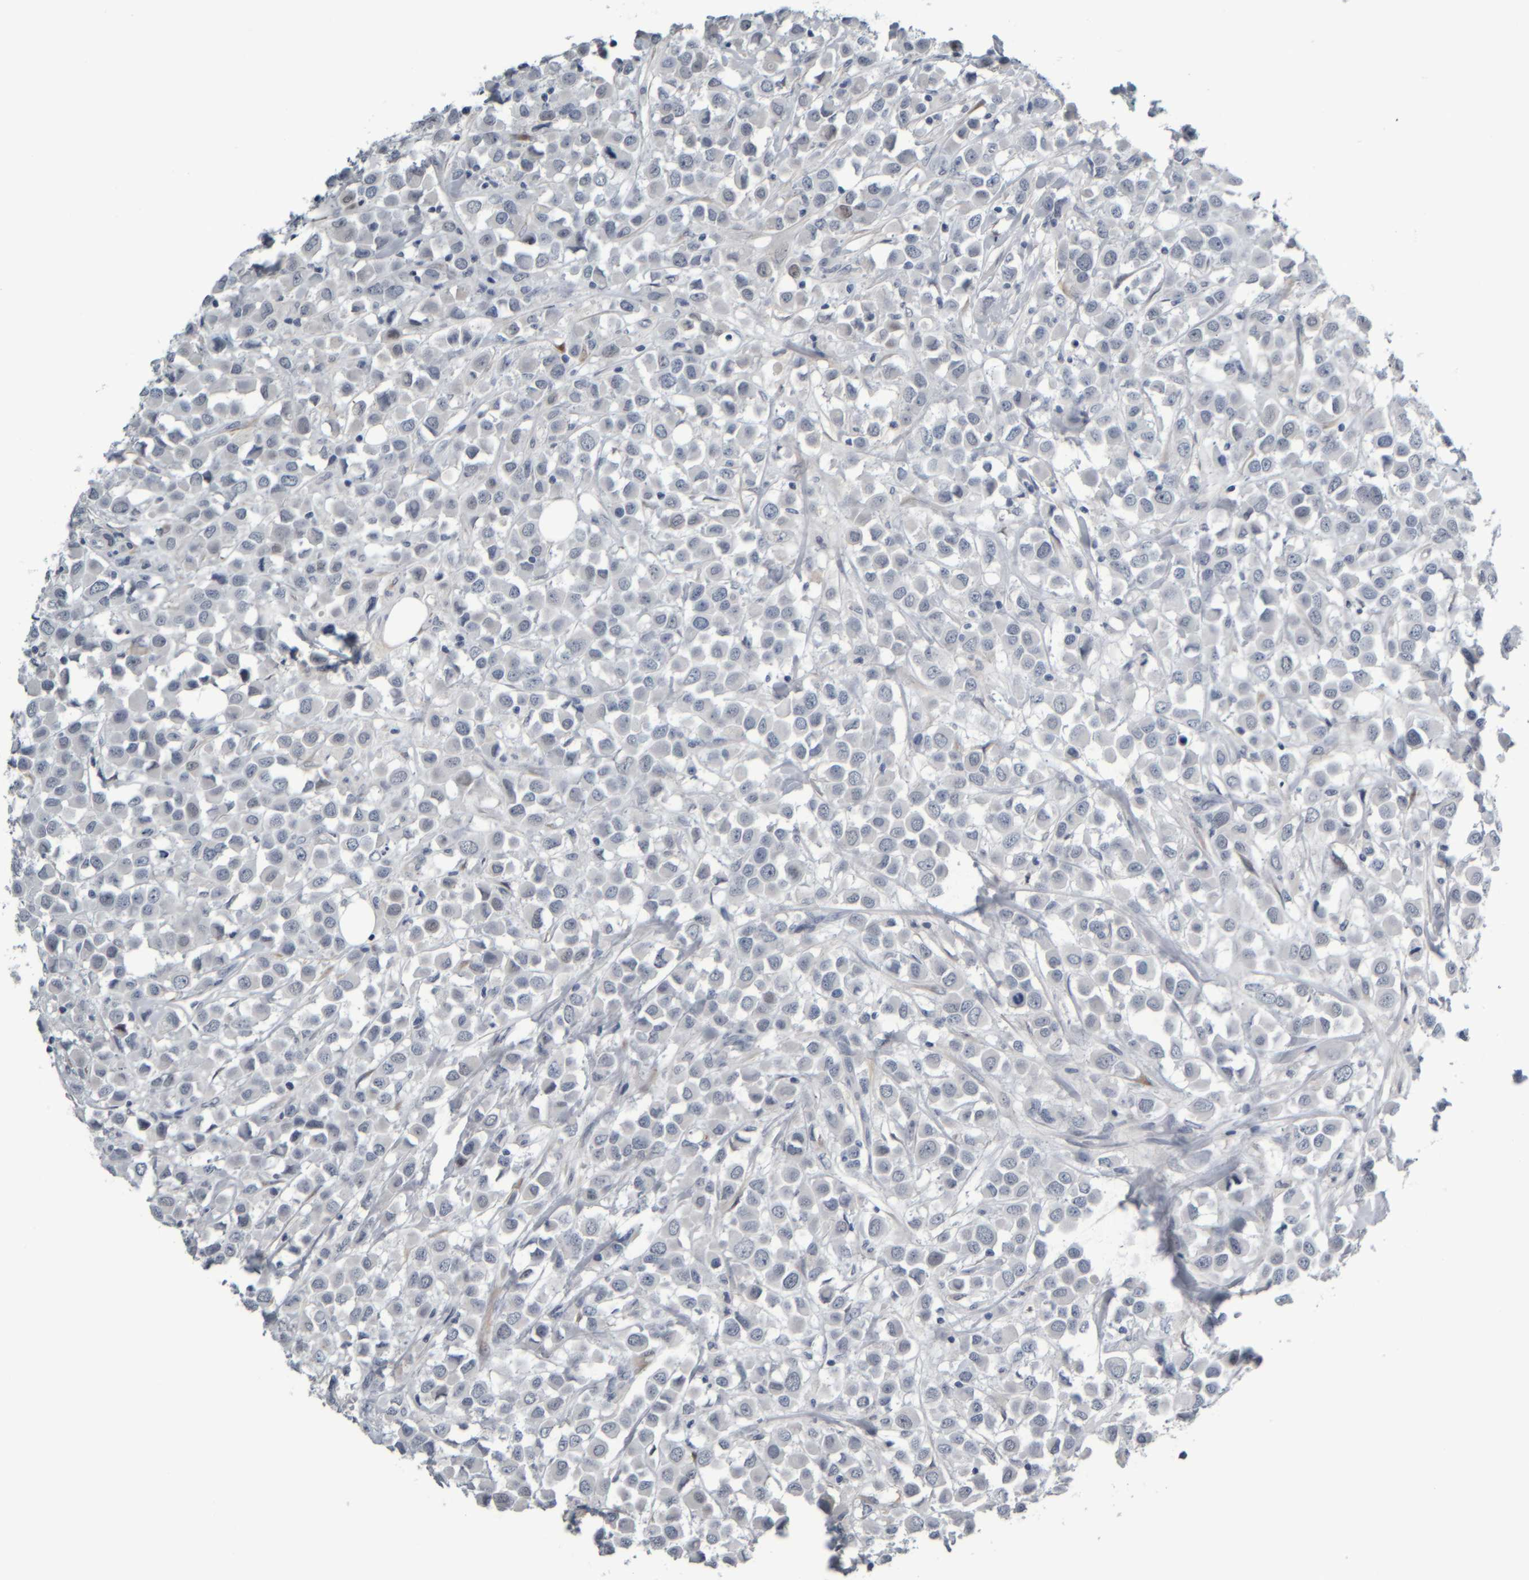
{"staining": {"intensity": "negative", "quantity": "none", "location": "none"}, "tissue": "breast cancer", "cell_type": "Tumor cells", "image_type": "cancer", "snomed": [{"axis": "morphology", "description": "Duct carcinoma"}, {"axis": "topography", "description": "Breast"}], "caption": "An IHC micrograph of breast cancer is shown. There is no staining in tumor cells of breast cancer.", "gene": "COL14A1", "patient": {"sex": "female", "age": 61}}